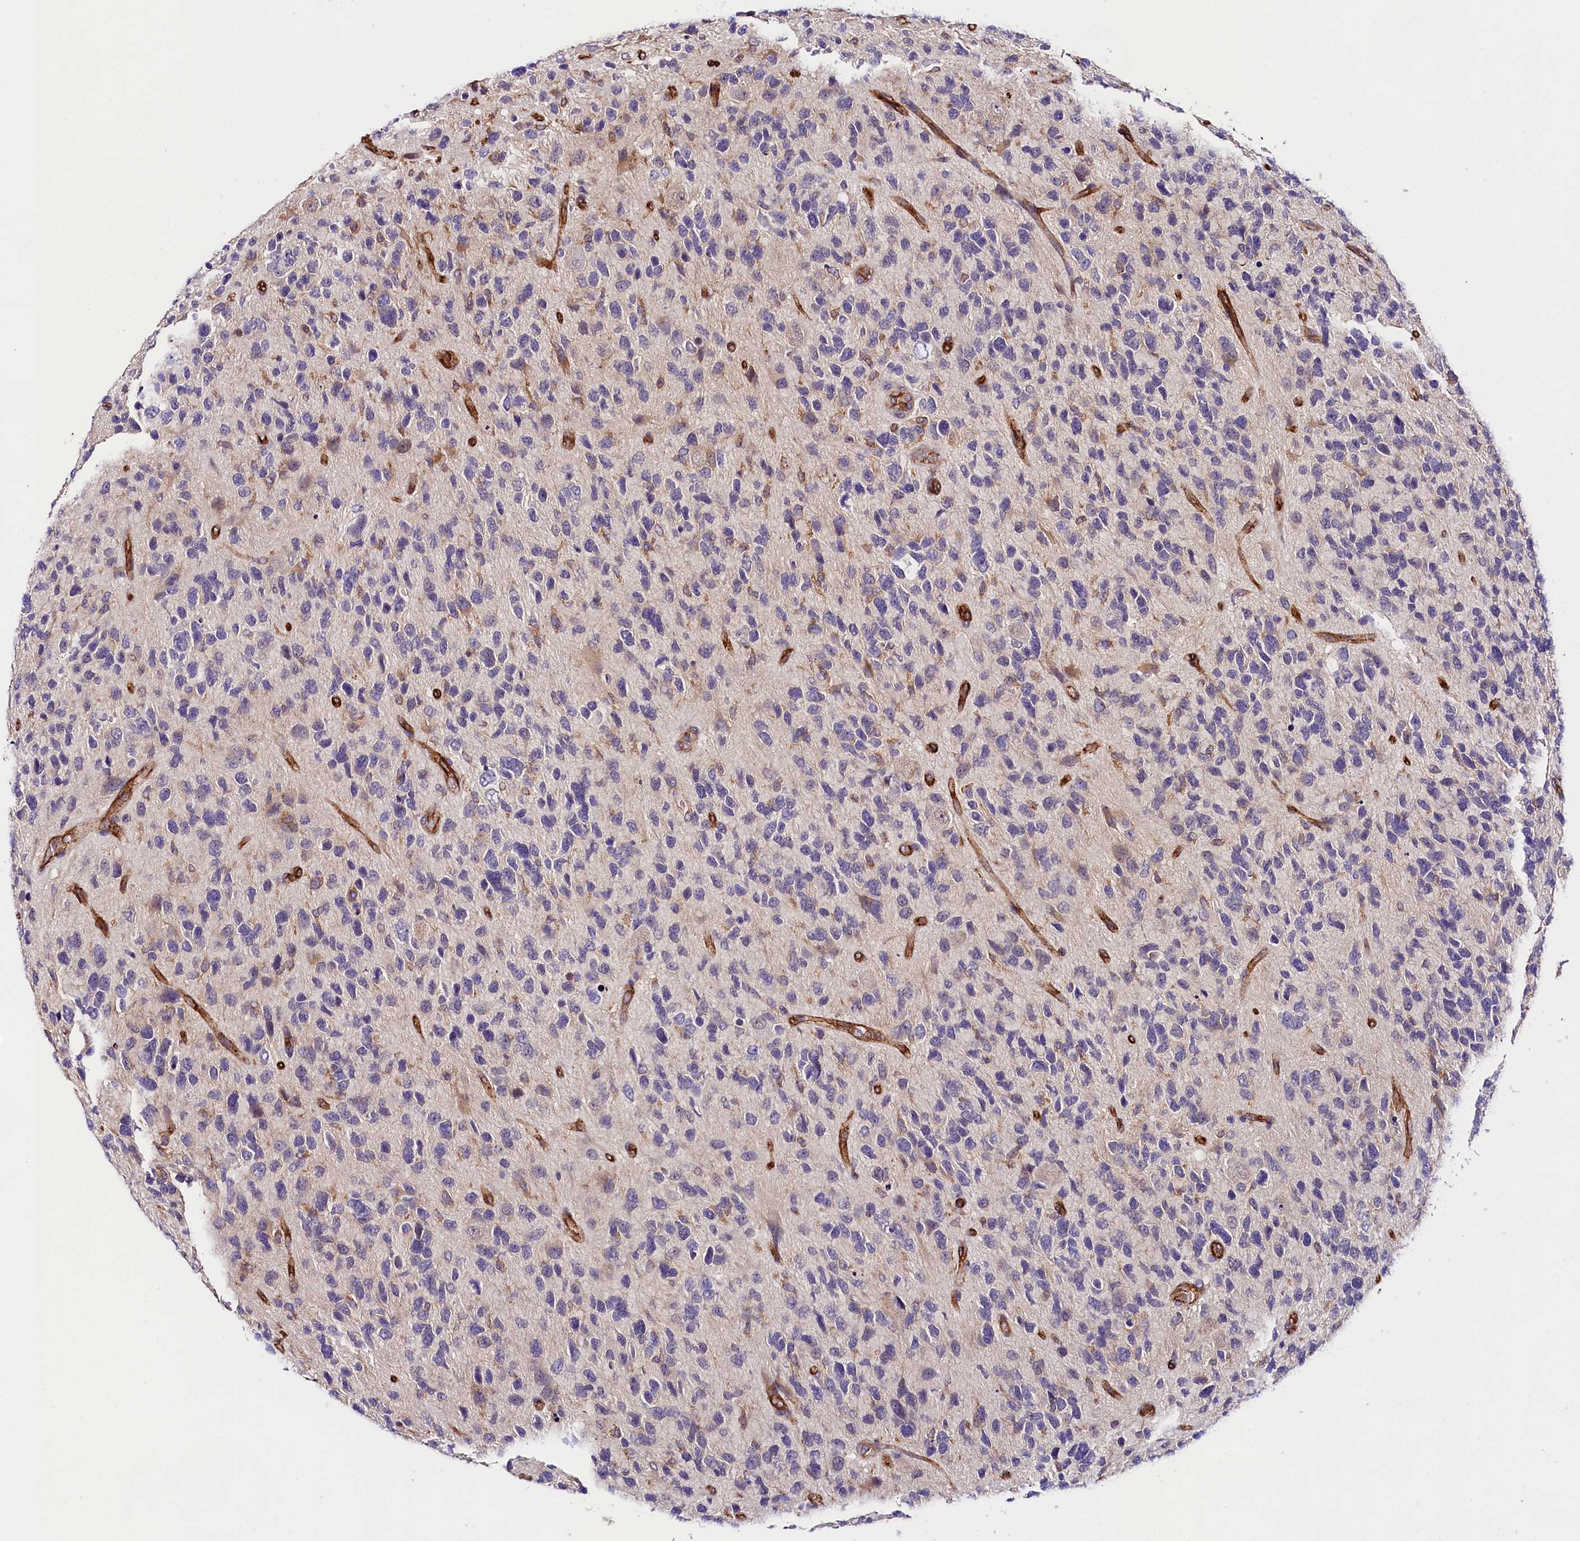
{"staining": {"intensity": "negative", "quantity": "none", "location": "none"}, "tissue": "glioma", "cell_type": "Tumor cells", "image_type": "cancer", "snomed": [{"axis": "morphology", "description": "Glioma, malignant, High grade"}, {"axis": "topography", "description": "Brain"}], "caption": "Immunohistochemistry image of human glioma stained for a protein (brown), which reveals no positivity in tumor cells.", "gene": "OAS3", "patient": {"sex": "female", "age": 58}}